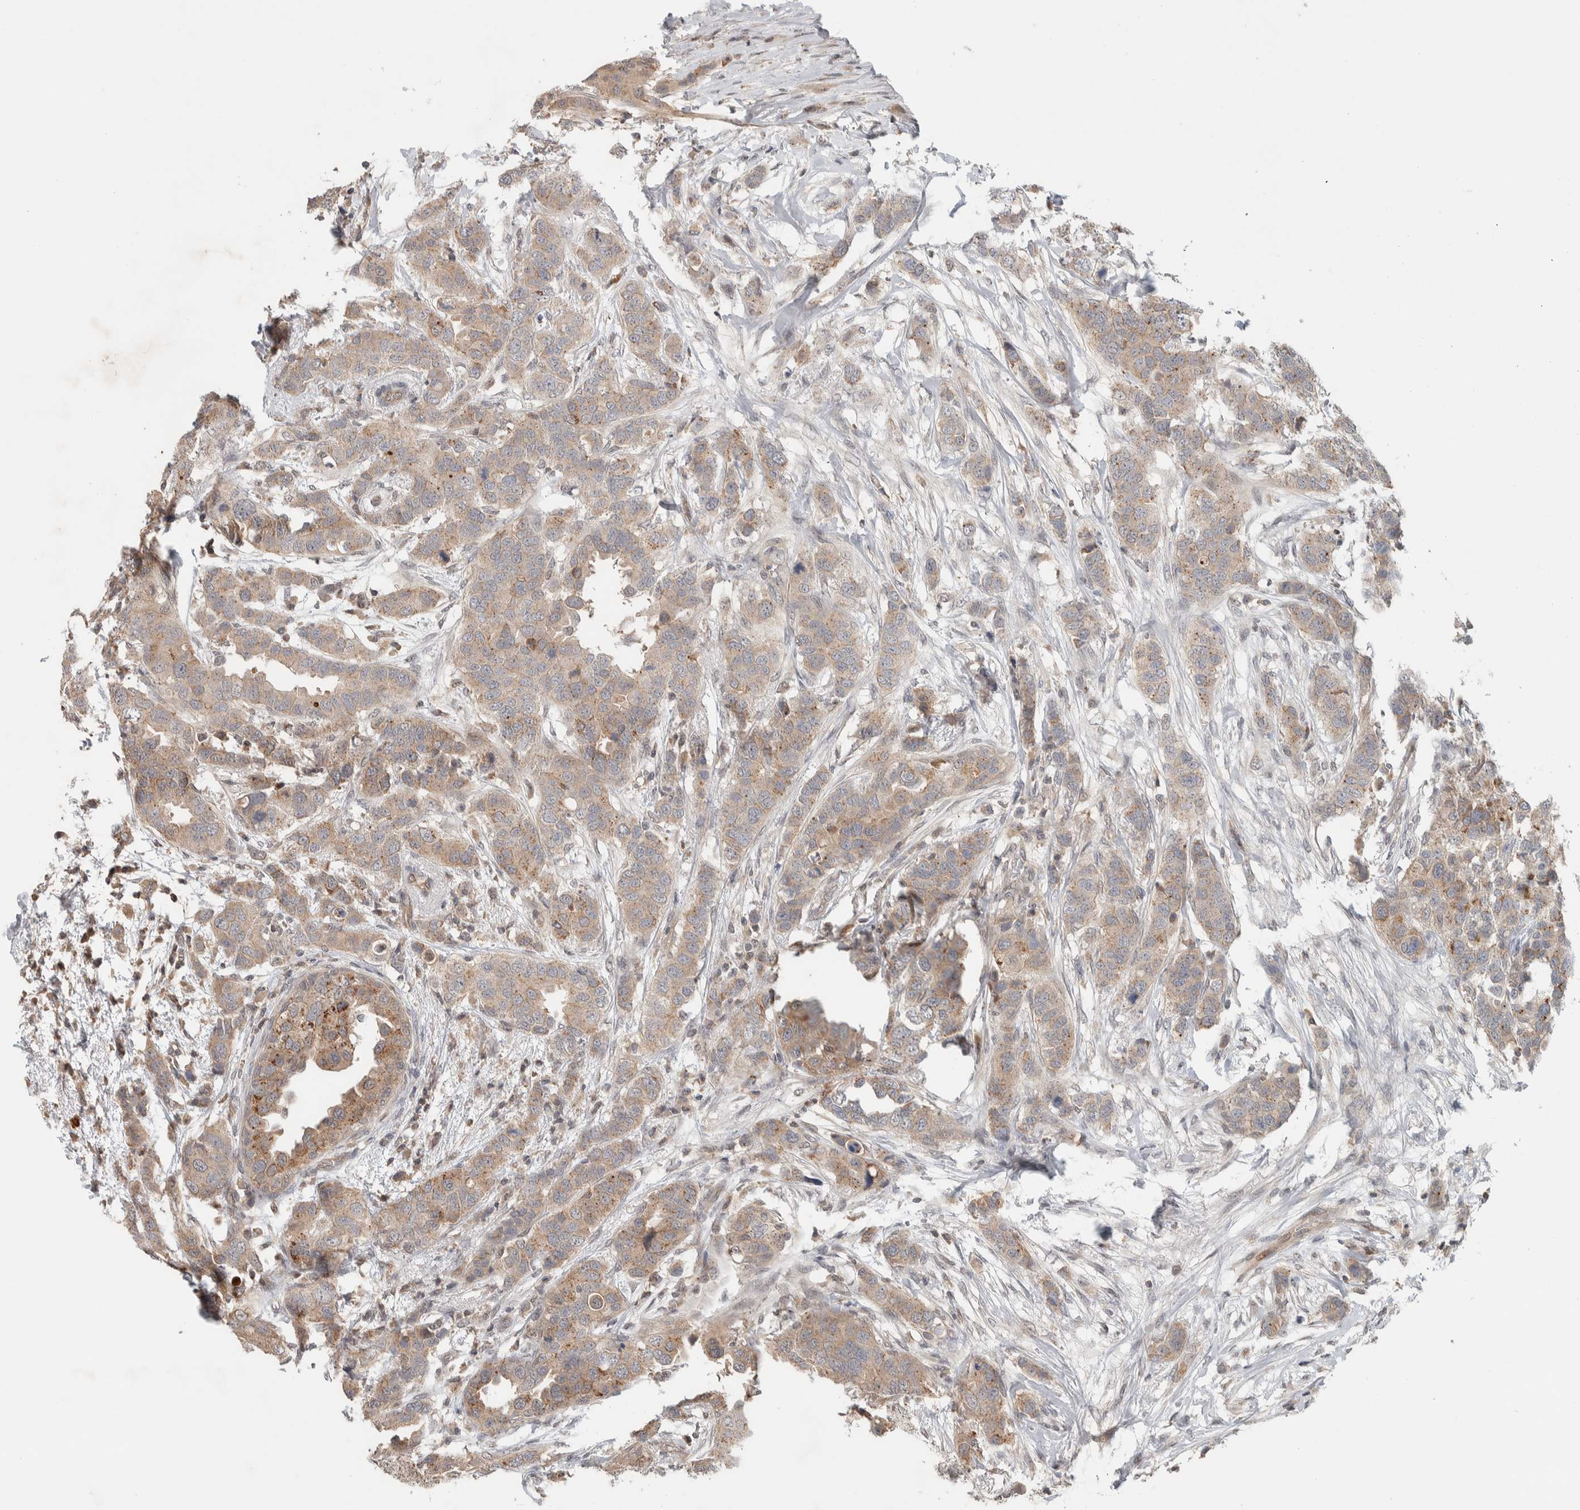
{"staining": {"intensity": "weak", "quantity": ">75%", "location": "cytoplasmic/membranous"}, "tissue": "breast cancer", "cell_type": "Tumor cells", "image_type": "cancer", "snomed": [{"axis": "morphology", "description": "Duct carcinoma"}, {"axis": "topography", "description": "Breast"}], "caption": "This micrograph demonstrates invasive ductal carcinoma (breast) stained with immunohistochemistry to label a protein in brown. The cytoplasmic/membranous of tumor cells show weak positivity for the protein. Nuclei are counter-stained blue.", "gene": "DEPTOR", "patient": {"sex": "female", "age": 50}}